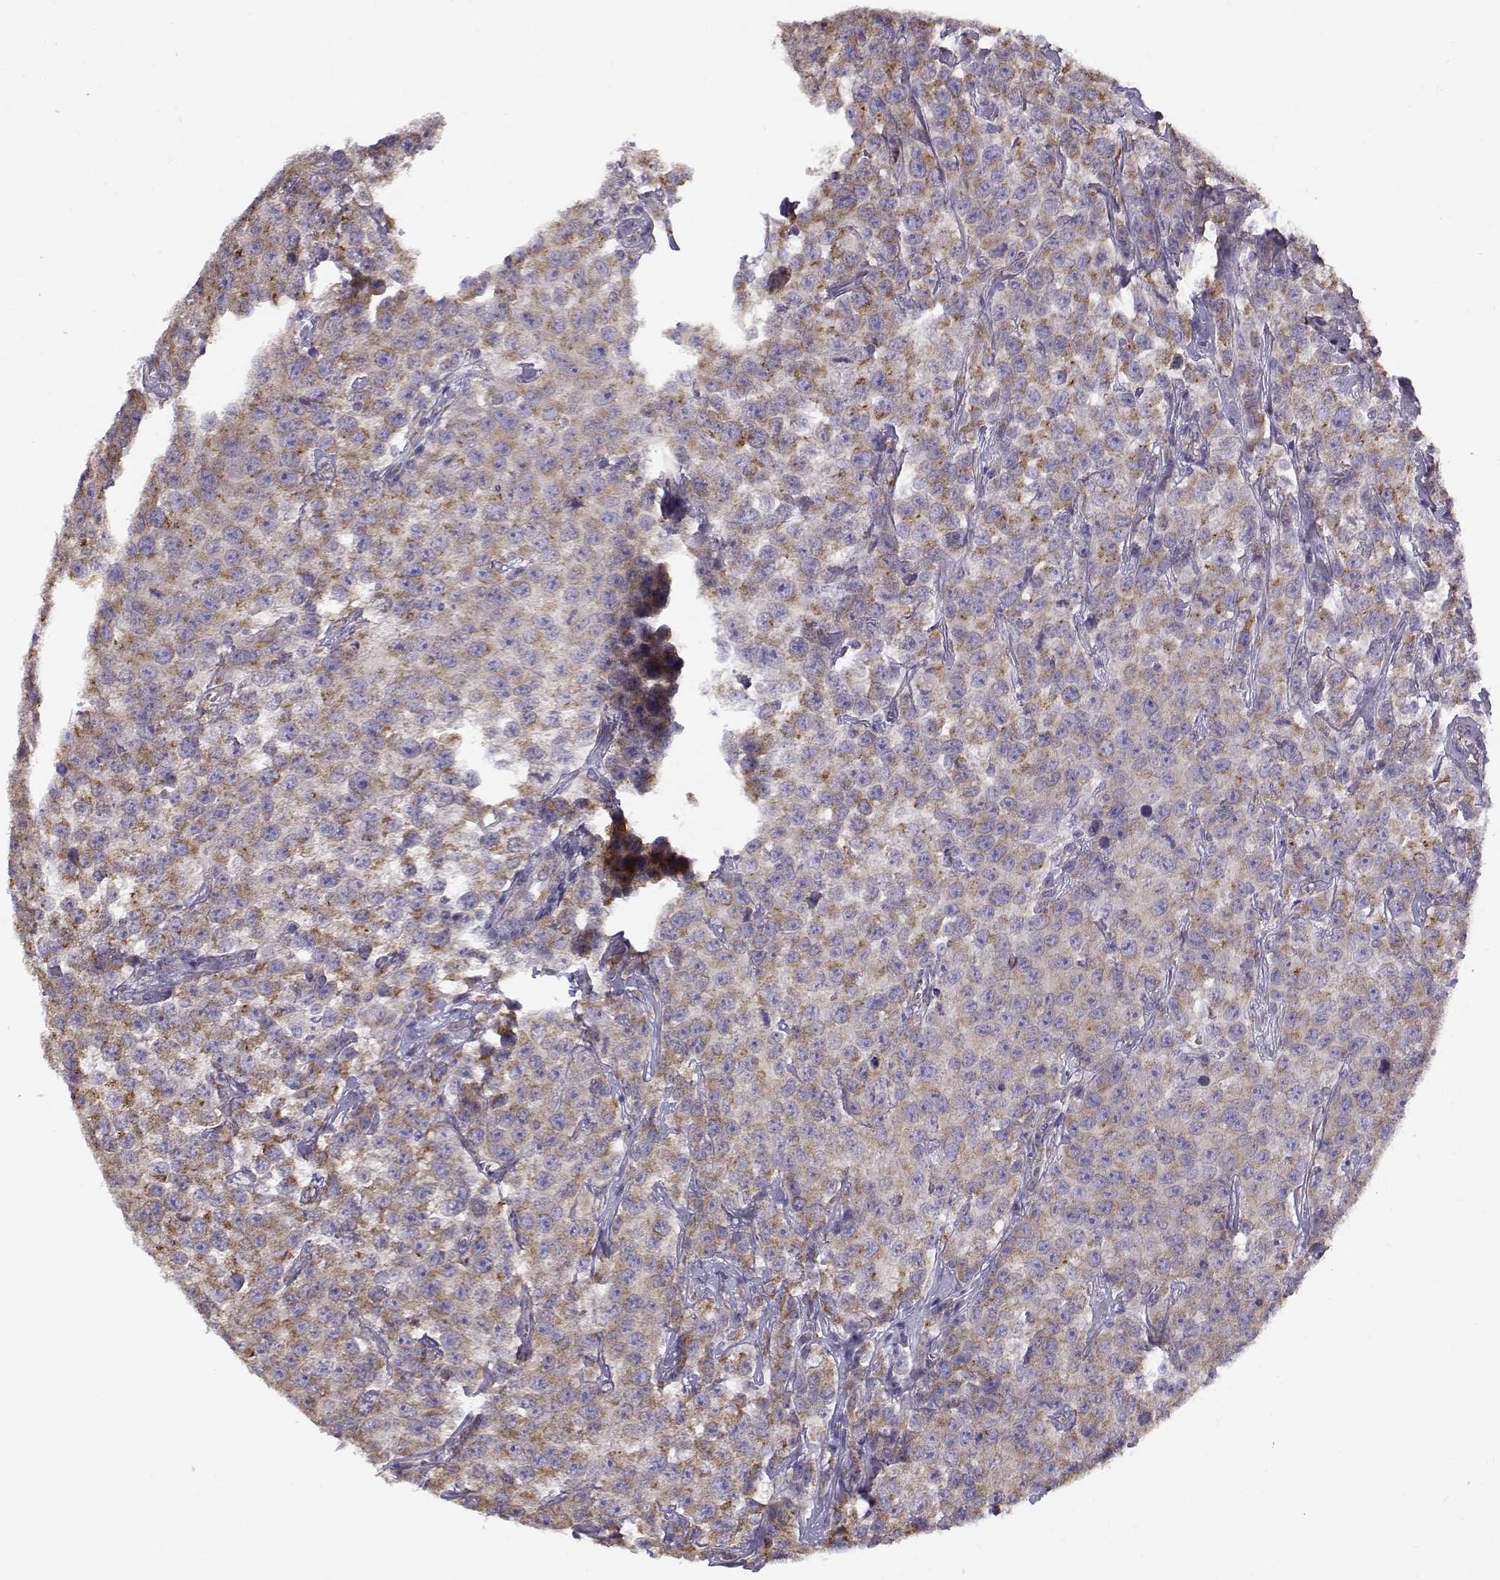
{"staining": {"intensity": "moderate", "quantity": ">75%", "location": "cytoplasmic/membranous"}, "tissue": "testis cancer", "cell_type": "Tumor cells", "image_type": "cancer", "snomed": [{"axis": "morphology", "description": "Seminoma, NOS"}, {"axis": "topography", "description": "Testis"}], "caption": "This is a micrograph of immunohistochemistry (IHC) staining of testis seminoma, which shows moderate expression in the cytoplasmic/membranous of tumor cells.", "gene": "BEND6", "patient": {"sex": "male", "age": 59}}